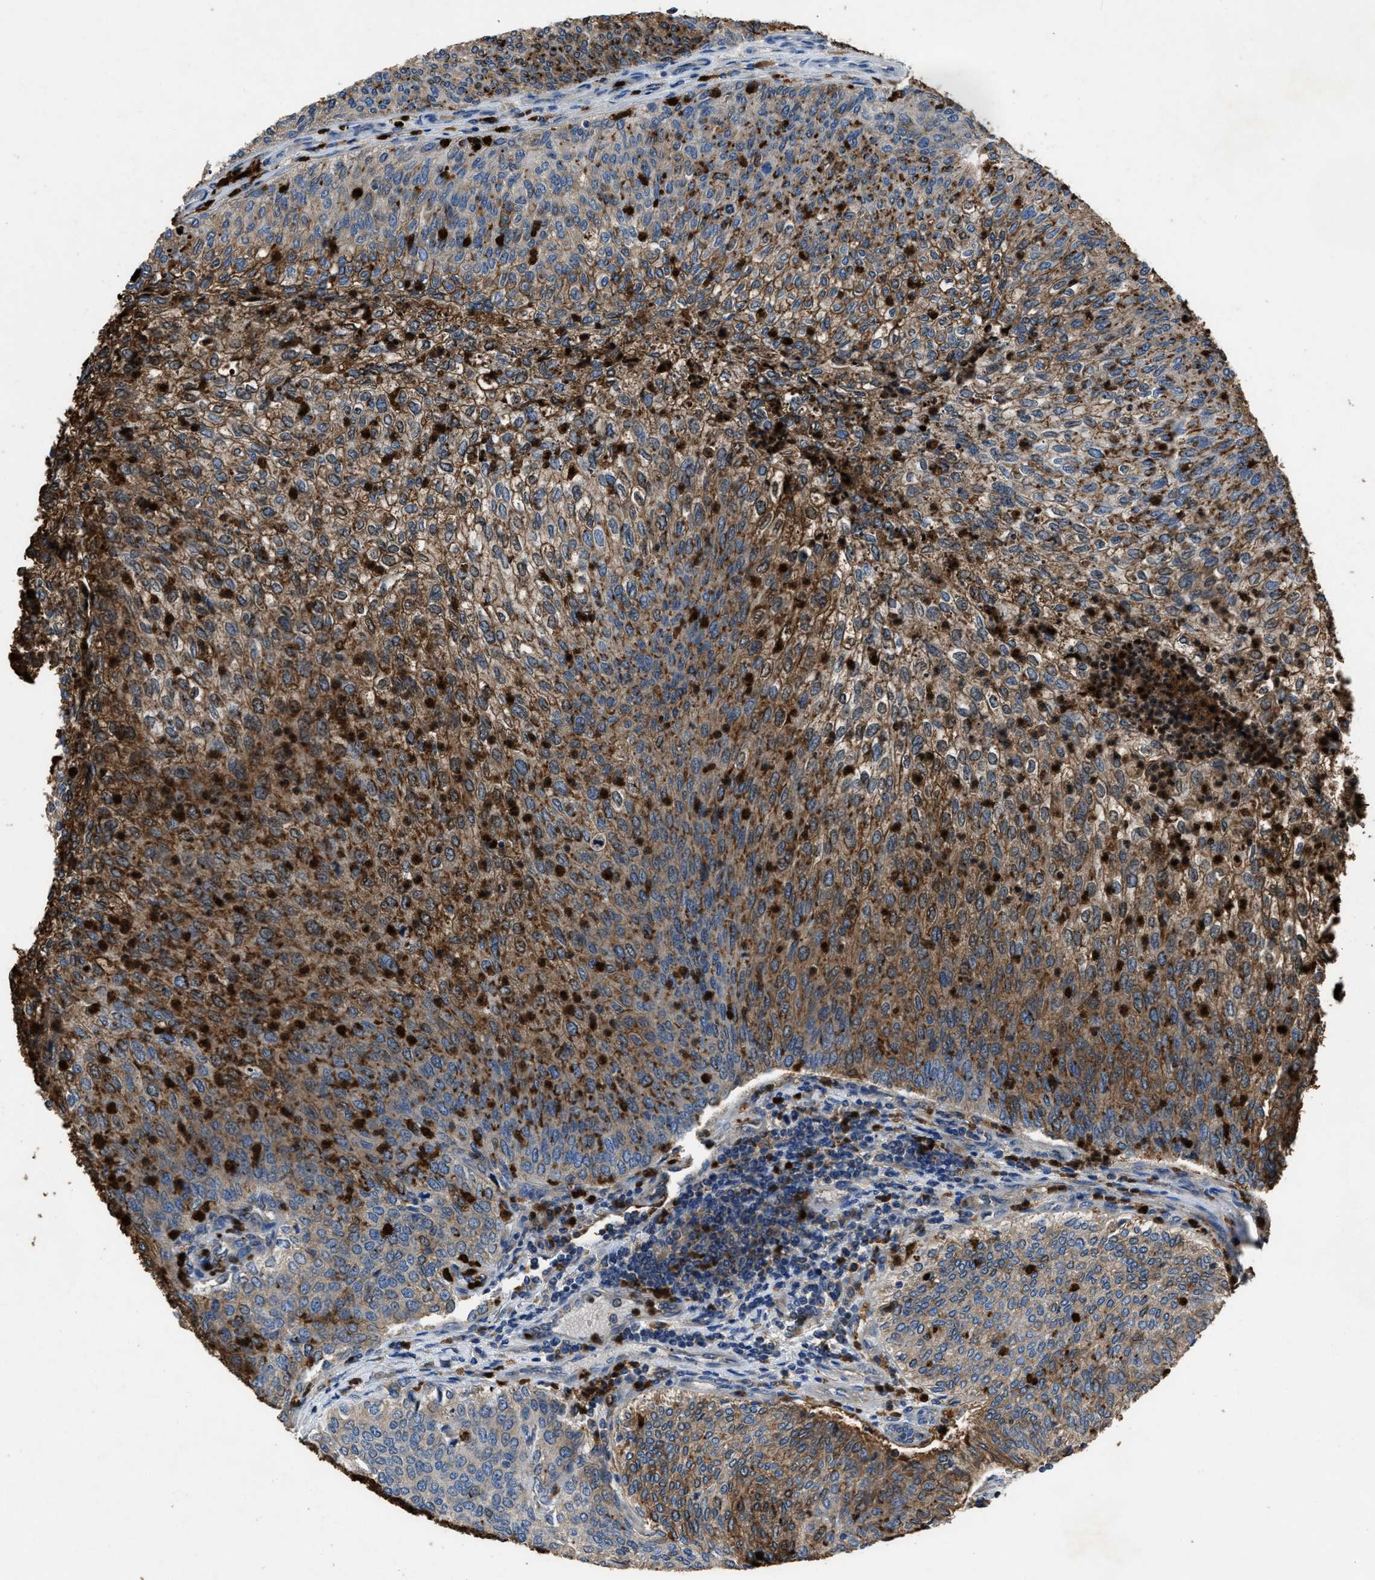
{"staining": {"intensity": "moderate", "quantity": "25%-75%", "location": "cytoplasmic/membranous"}, "tissue": "urothelial cancer", "cell_type": "Tumor cells", "image_type": "cancer", "snomed": [{"axis": "morphology", "description": "Urothelial carcinoma, Low grade"}, {"axis": "topography", "description": "Urinary bladder"}], "caption": "Immunohistochemistry (DAB) staining of low-grade urothelial carcinoma demonstrates moderate cytoplasmic/membranous protein staining in approximately 25%-75% of tumor cells.", "gene": "ANGPT1", "patient": {"sex": "female", "age": 79}}